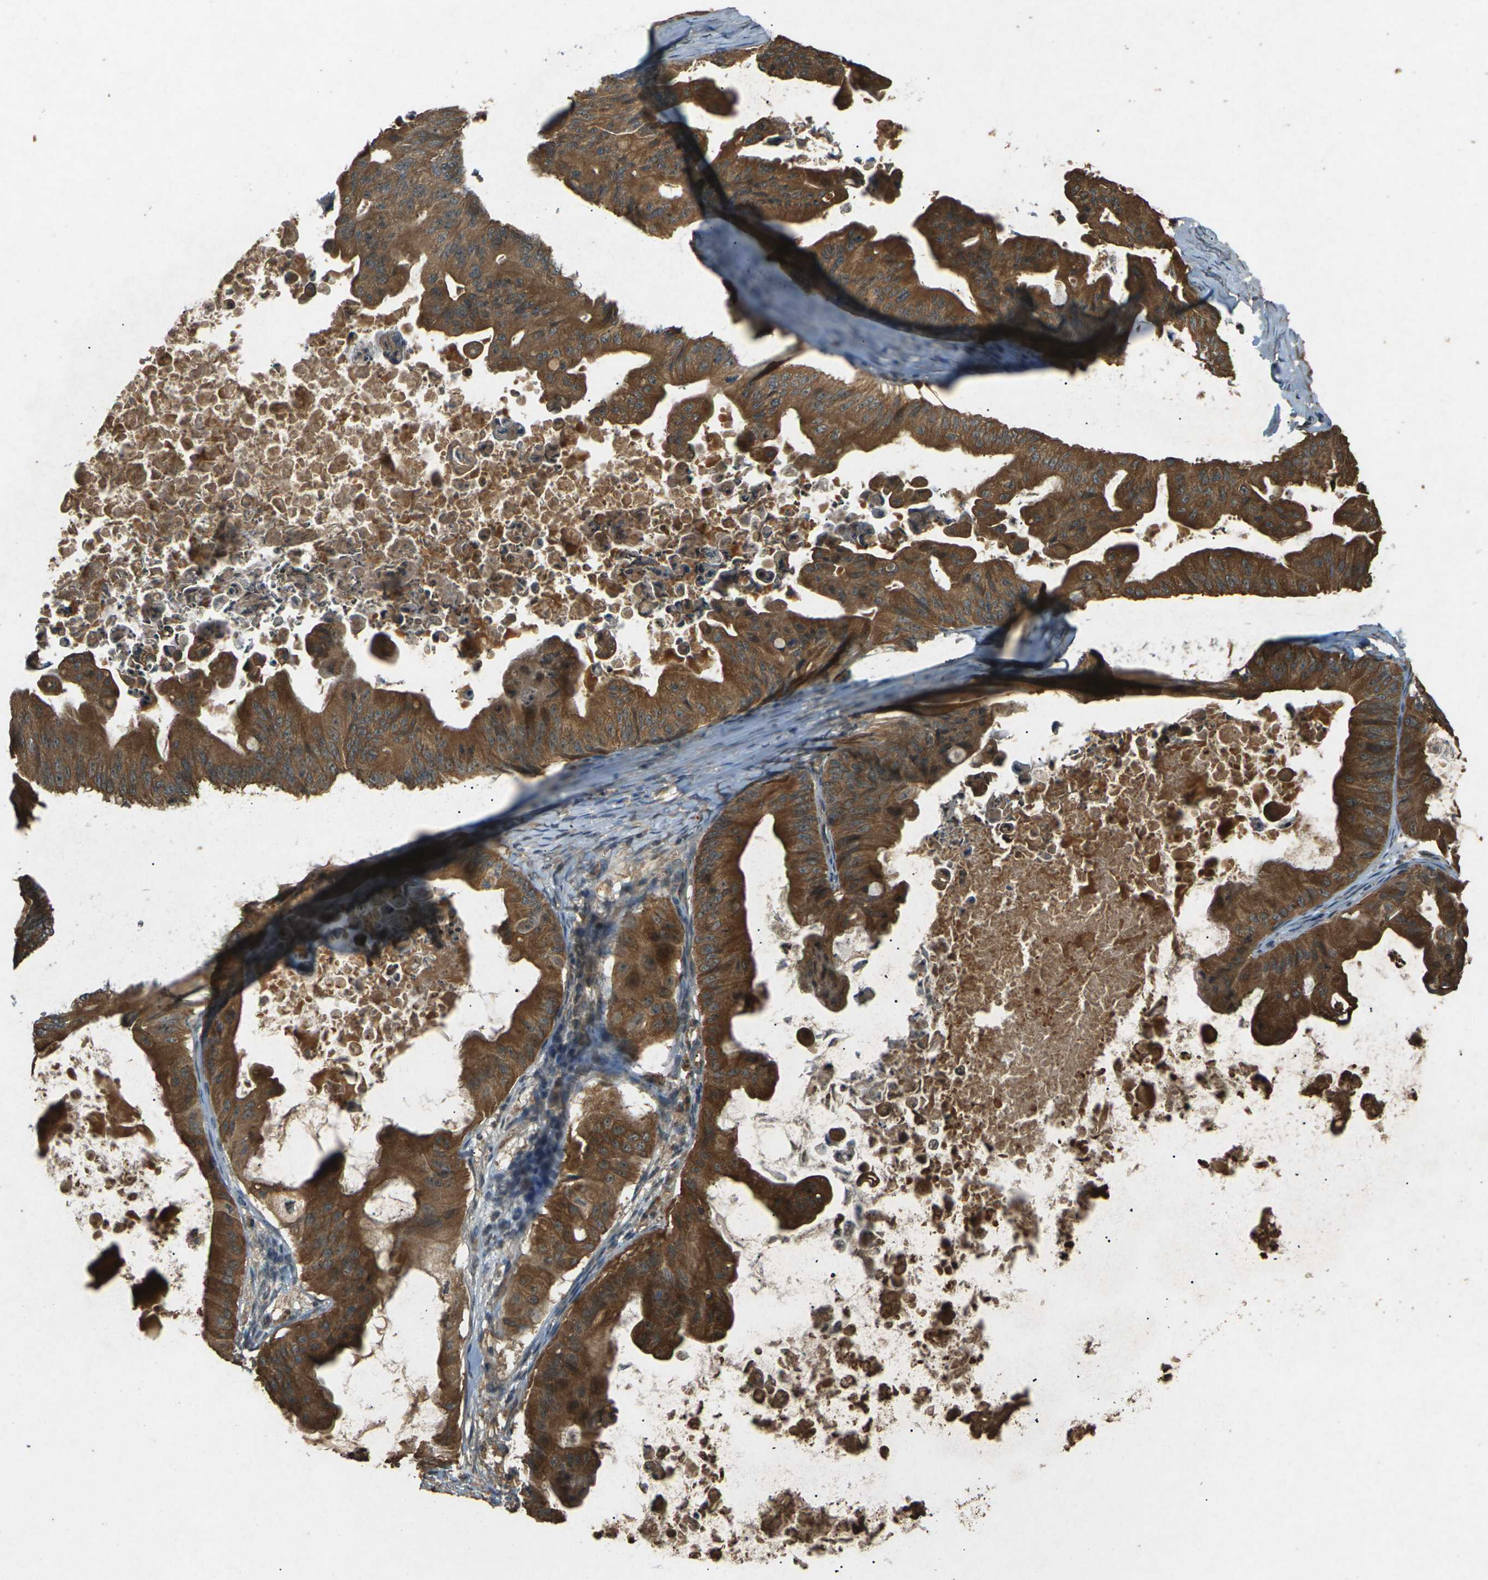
{"staining": {"intensity": "strong", "quantity": ">75%", "location": "cytoplasmic/membranous"}, "tissue": "ovarian cancer", "cell_type": "Tumor cells", "image_type": "cancer", "snomed": [{"axis": "morphology", "description": "Cystadenocarcinoma, mucinous, NOS"}, {"axis": "topography", "description": "Ovary"}], "caption": "This is an image of IHC staining of ovarian cancer (mucinous cystadenocarcinoma), which shows strong positivity in the cytoplasmic/membranous of tumor cells.", "gene": "TAP1", "patient": {"sex": "female", "age": 37}}